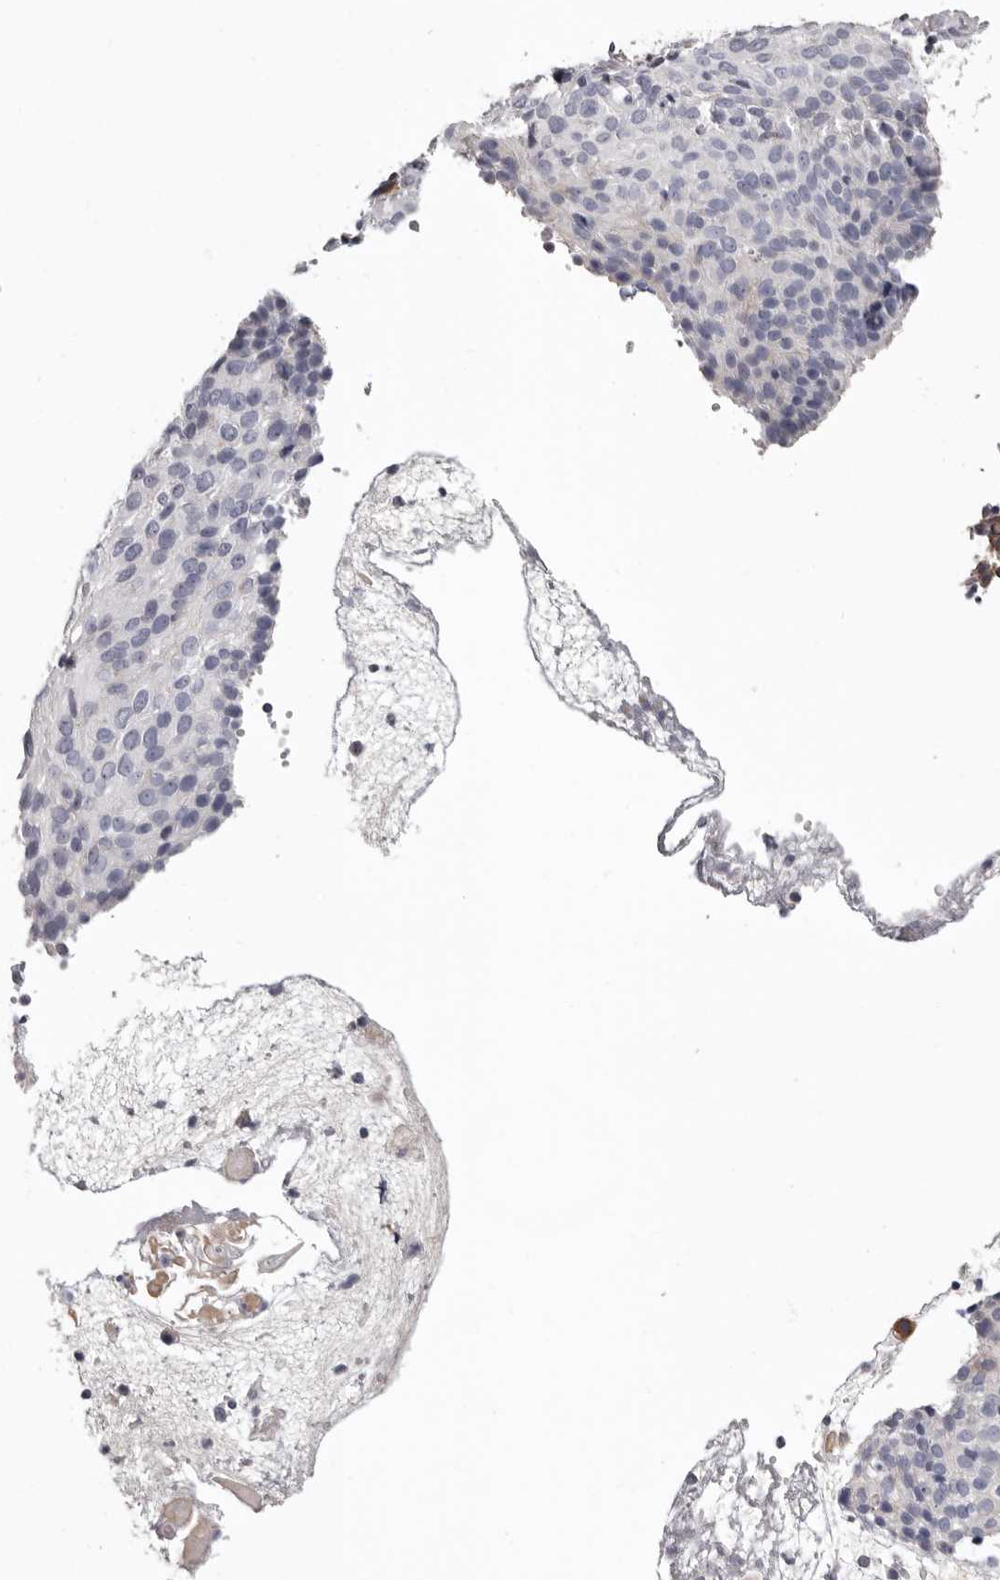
{"staining": {"intensity": "negative", "quantity": "none", "location": "none"}, "tissue": "cervical cancer", "cell_type": "Tumor cells", "image_type": "cancer", "snomed": [{"axis": "morphology", "description": "Squamous cell carcinoma, NOS"}, {"axis": "topography", "description": "Cervix"}], "caption": "This is an immunohistochemistry photomicrograph of human squamous cell carcinoma (cervical). There is no staining in tumor cells.", "gene": "ADGRL4", "patient": {"sex": "female", "age": 74}}